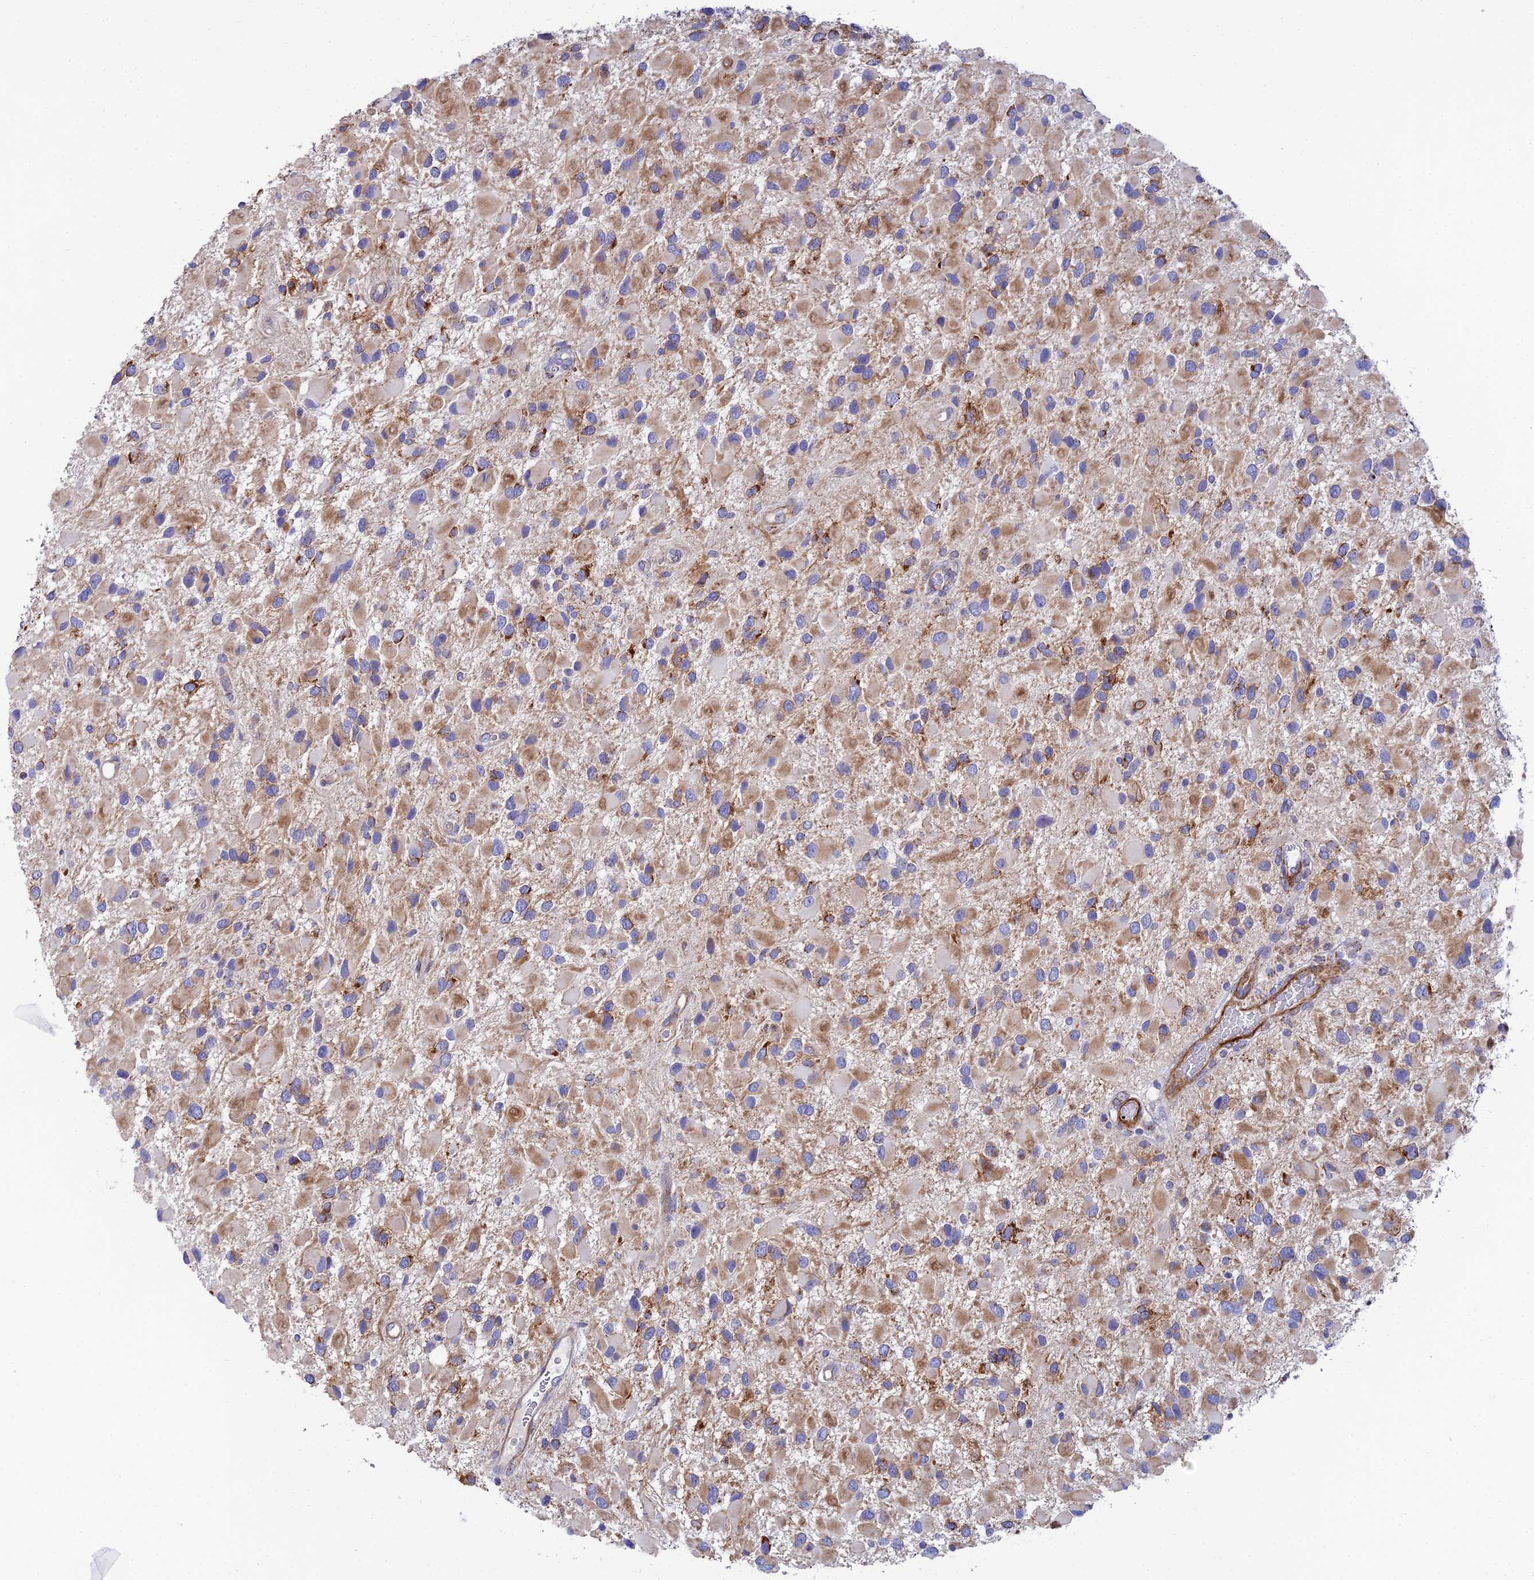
{"staining": {"intensity": "moderate", "quantity": ">75%", "location": "cytoplasmic/membranous"}, "tissue": "glioma", "cell_type": "Tumor cells", "image_type": "cancer", "snomed": [{"axis": "morphology", "description": "Glioma, malignant, High grade"}, {"axis": "topography", "description": "Brain"}], "caption": "Tumor cells show medium levels of moderate cytoplasmic/membranous expression in about >75% of cells in malignant glioma (high-grade).", "gene": "CSPG4", "patient": {"sex": "male", "age": 53}}